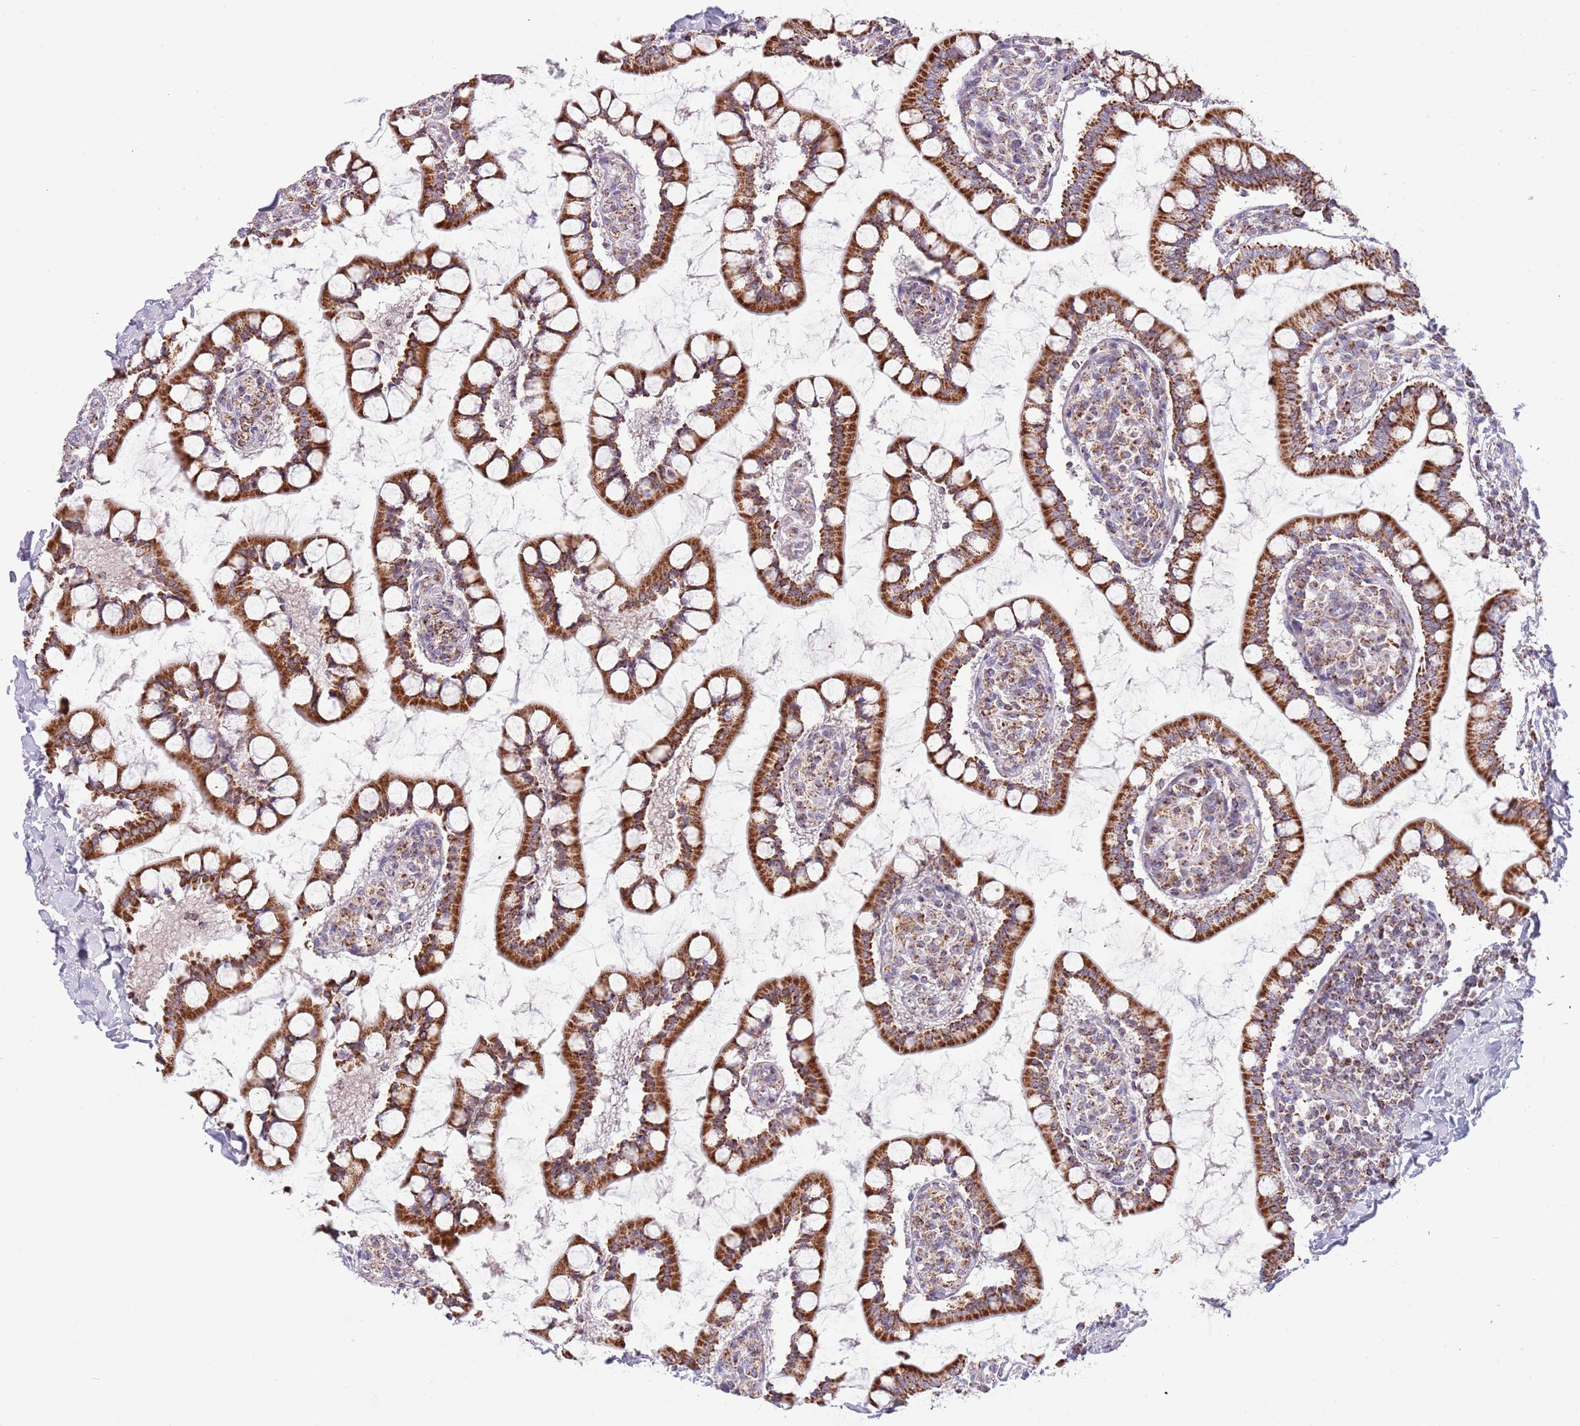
{"staining": {"intensity": "strong", "quantity": ">75%", "location": "cytoplasmic/membranous"}, "tissue": "small intestine", "cell_type": "Glandular cells", "image_type": "normal", "snomed": [{"axis": "morphology", "description": "Normal tissue, NOS"}, {"axis": "topography", "description": "Small intestine"}], "caption": "Protein analysis of normal small intestine exhibits strong cytoplasmic/membranous positivity in approximately >75% of glandular cells.", "gene": "LHX6", "patient": {"sex": "male", "age": 52}}